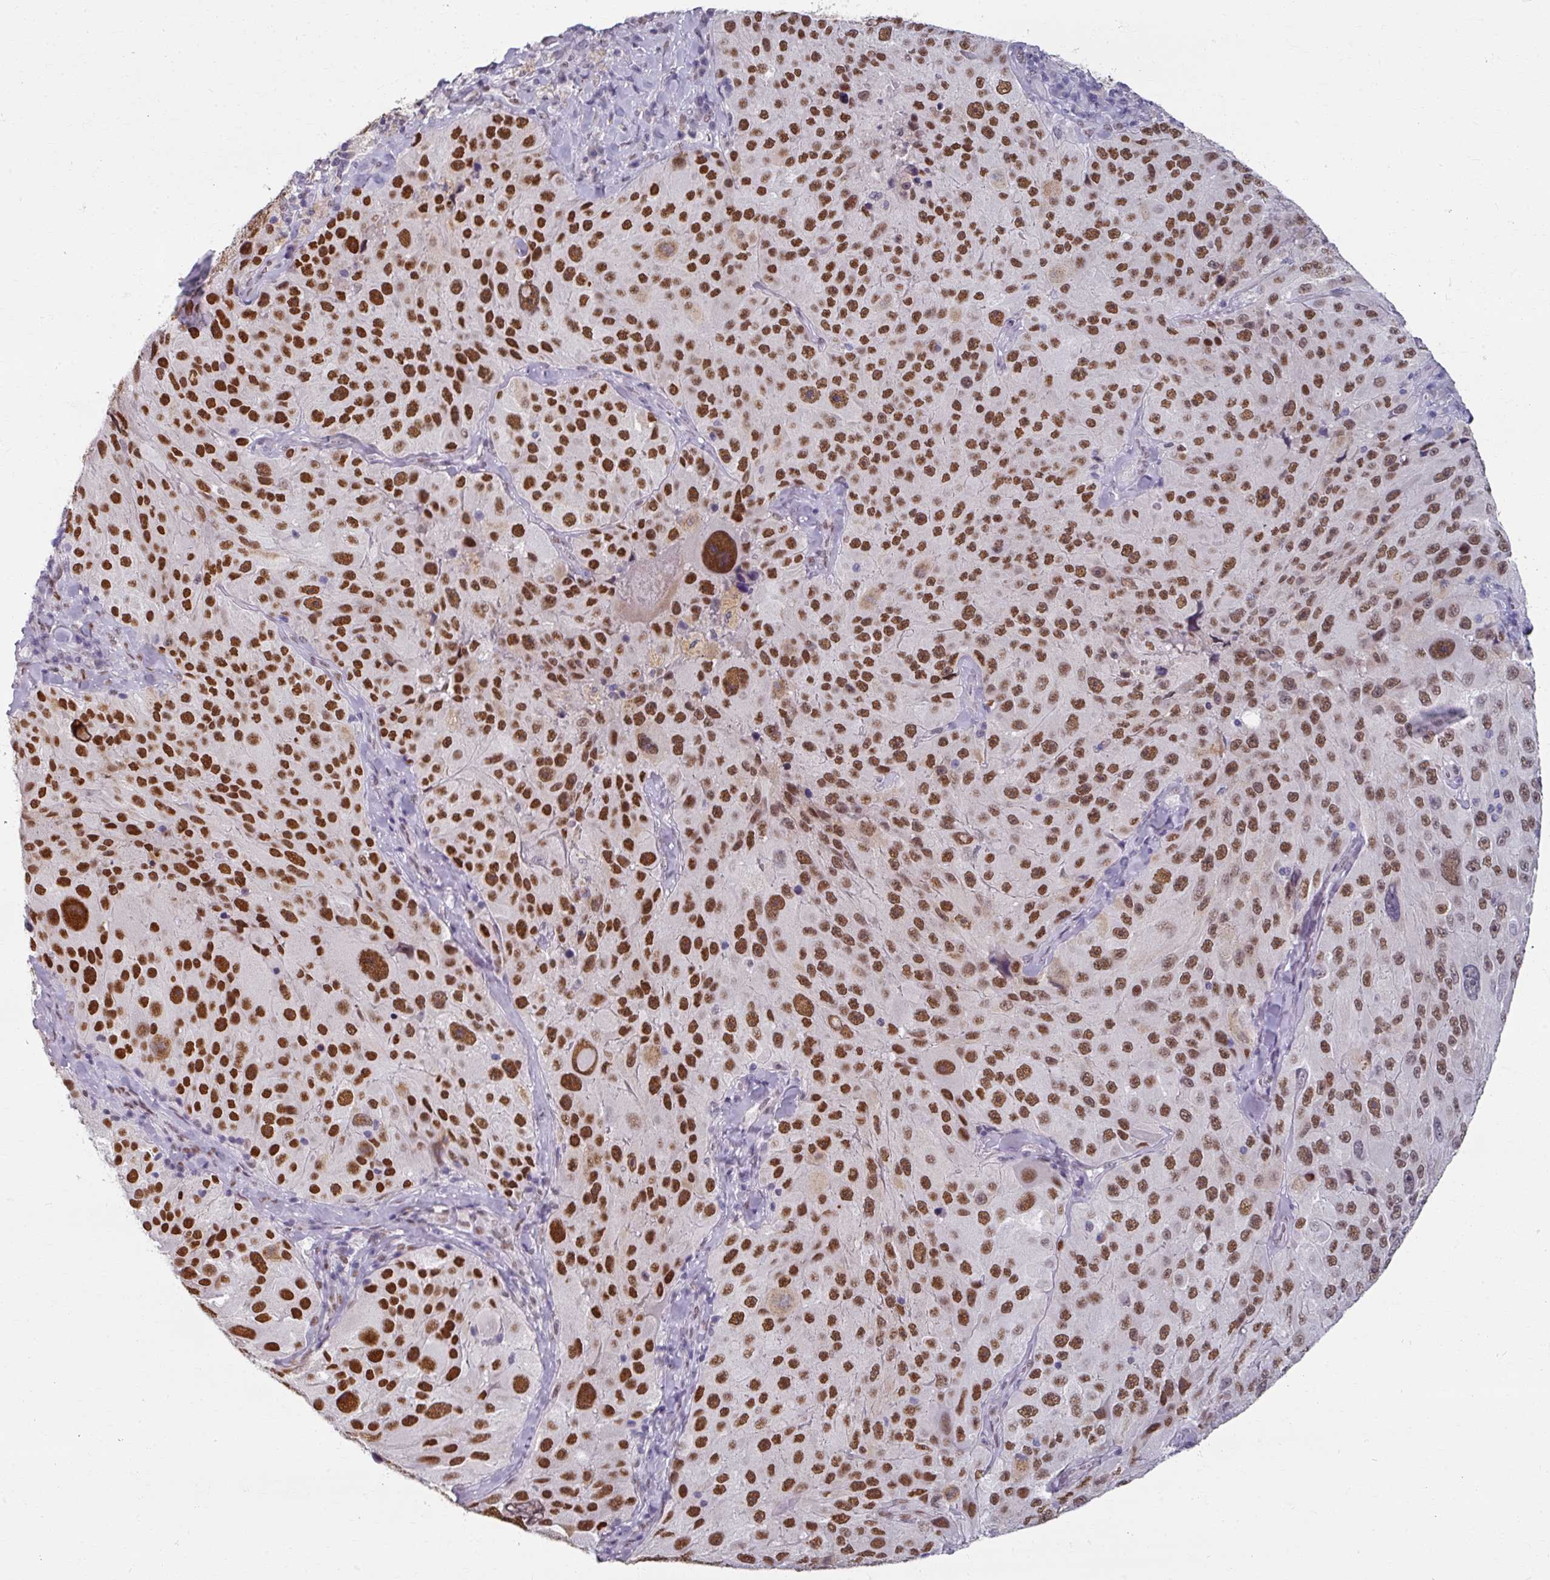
{"staining": {"intensity": "strong", "quantity": ">75%", "location": "nuclear"}, "tissue": "melanoma", "cell_type": "Tumor cells", "image_type": "cancer", "snomed": [{"axis": "morphology", "description": "Malignant melanoma, Metastatic site"}, {"axis": "topography", "description": "Lymph node"}], "caption": "Immunohistochemistry of human melanoma shows high levels of strong nuclear staining in about >75% of tumor cells. Using DAB (3,3'-diaminobenzidine) (brown) and hematoxylin (blue) stains, captured at high magnification using brightfield microscopy.", "gene": "RIPOR3", "patient": {"sex": "male", "age": 62}}